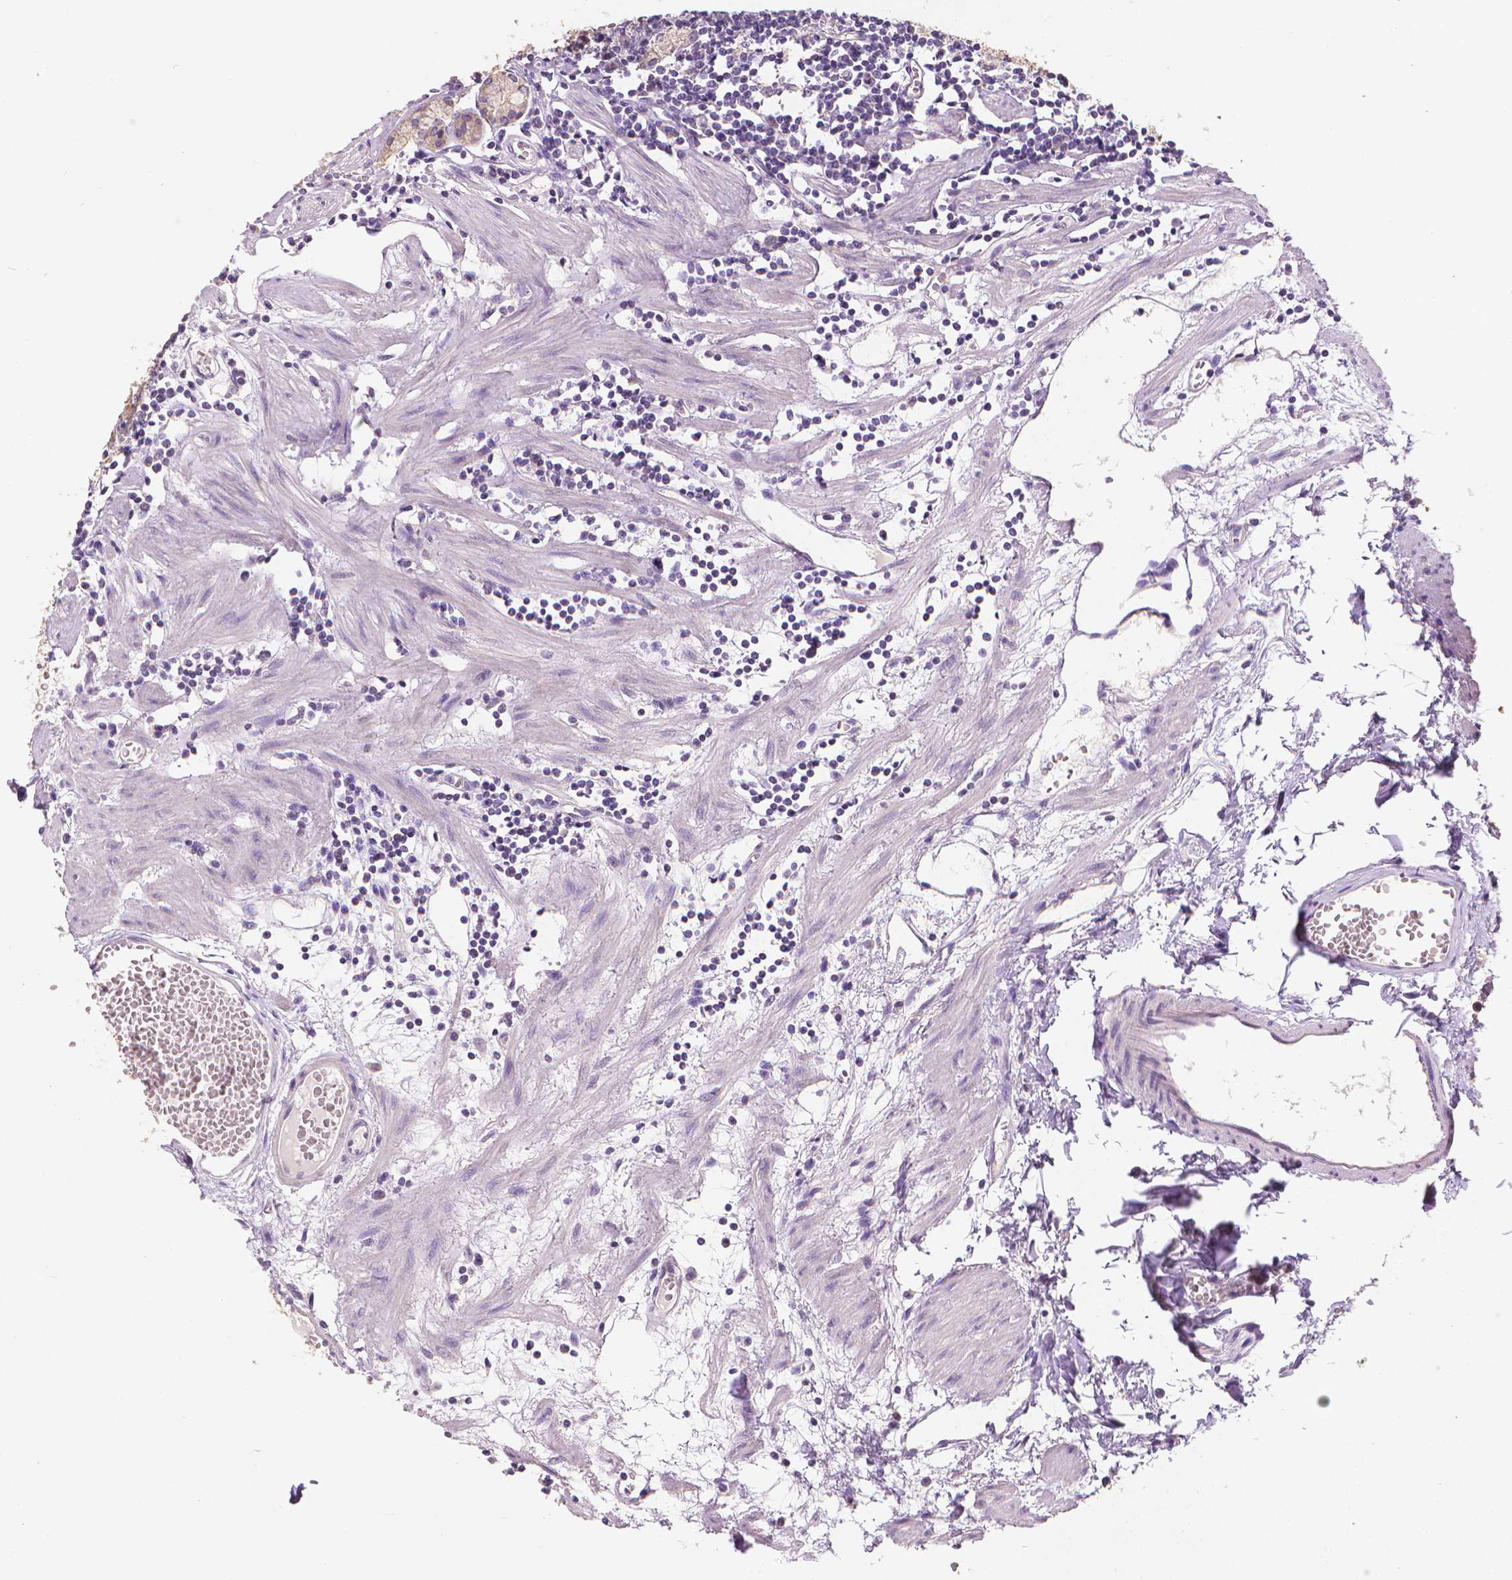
{"staining": {"intensity": "weak", "quantity": "<25%", "location": "cytoplasmic/membranous"}, "tissue": "stomach", "cell_type": "Glandular cells", "image_type": "normal", "snomed": [{"axis": "morphology", "description": "Normal tissue, NOS"}, {"axis": "topography", "description": "Stomach"}], "caption": "Glandular cells show no significant protein positivity in benign stomach. (IHC, brightfield microscopy, high magnification).", "gene": "FASN", "patient": {"sex": "male", "age": 55}}